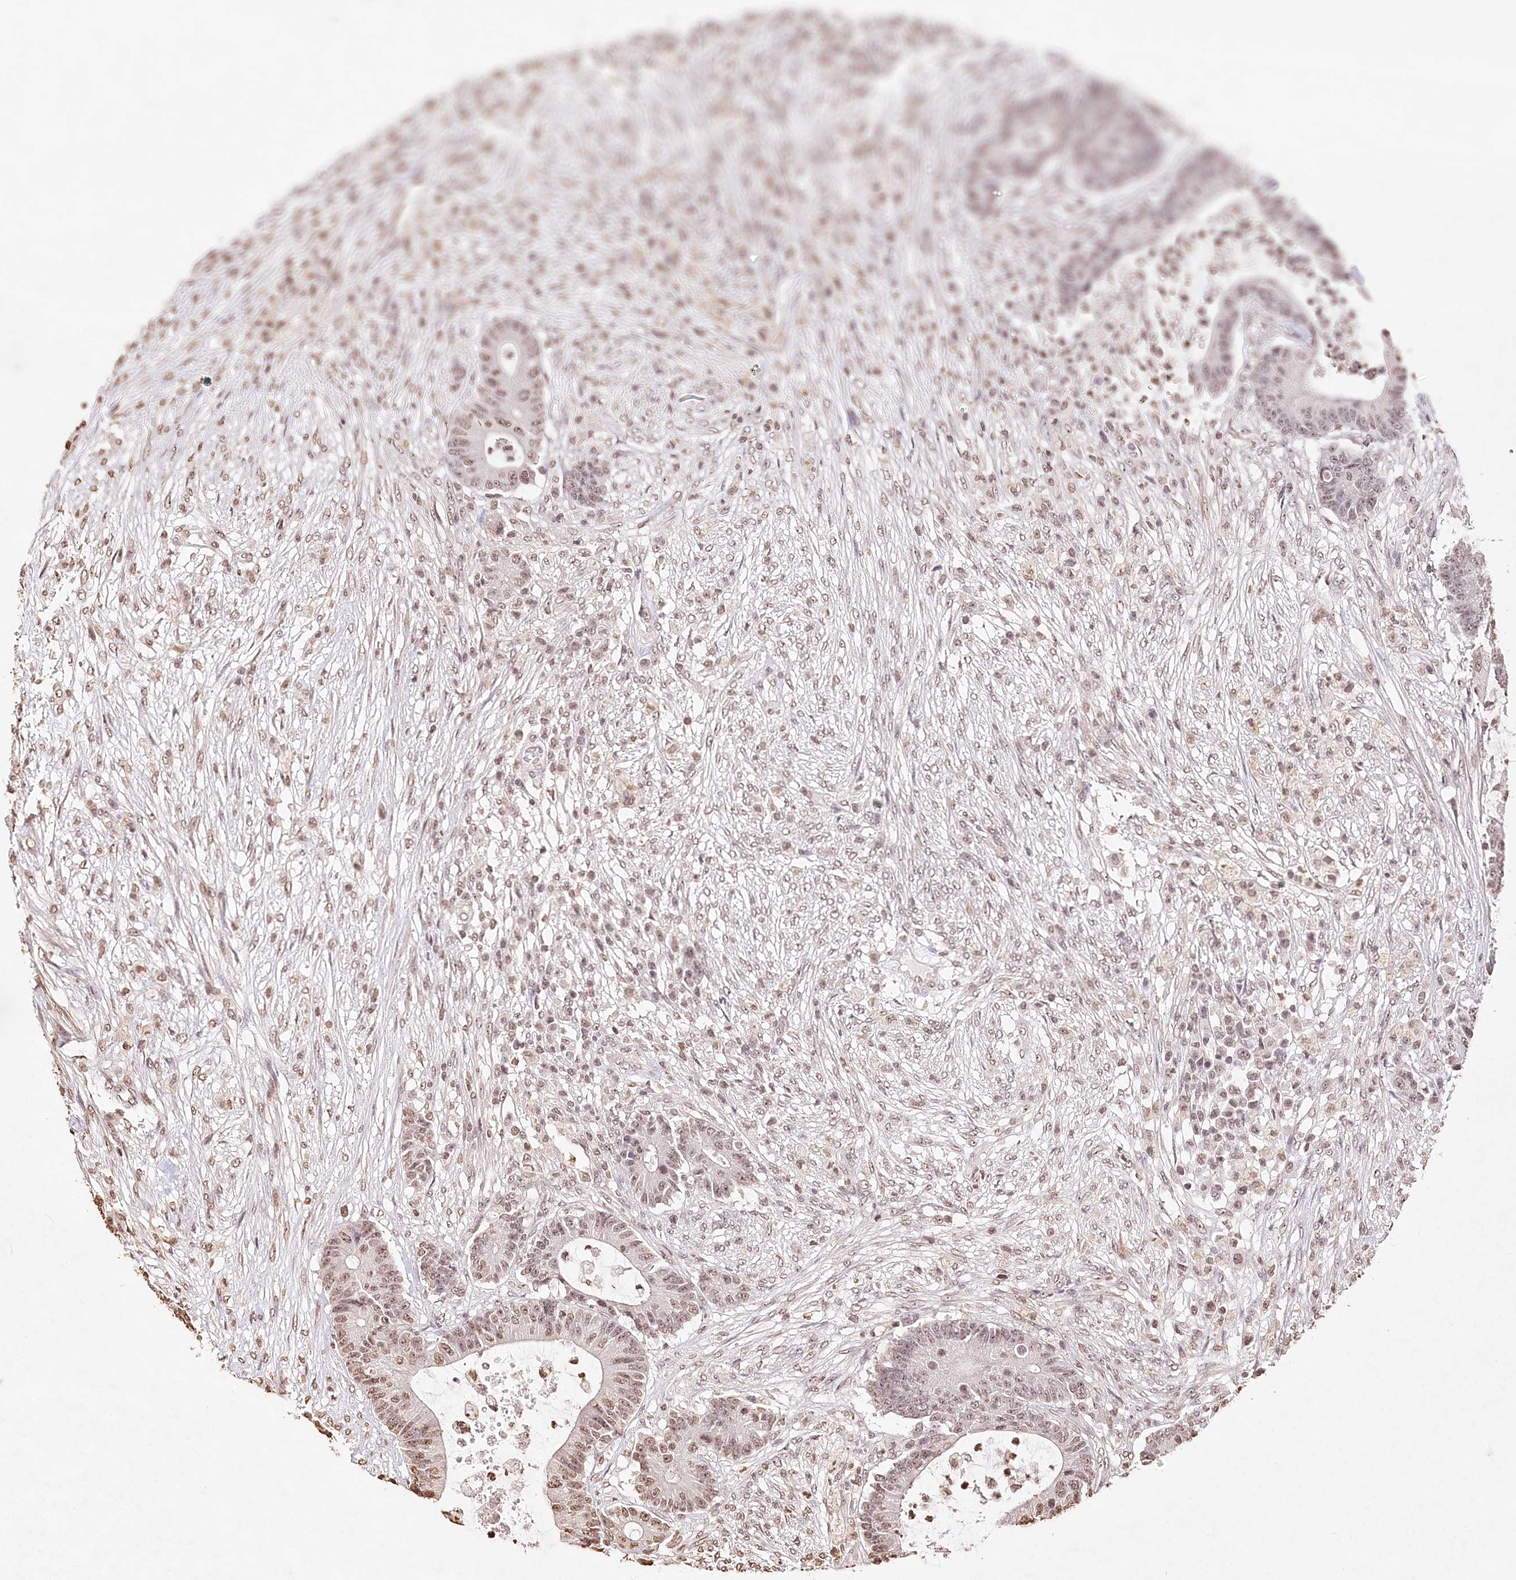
{"staining": {"intensity": "moderate", "quantity": ">75%", "location": "nuclear"}, "tissue": "colorectal cancer", "cell_type": "Tumor cells", "image_type": "cancer", "snomed": [{"axis": "morphology", "description": "Adenocarcinoma, NOS"}, {"axis": "topography", "description": "Colon"}], "caption": "A brown stain highlights moderate nuclear expression of a protein in human colorectal cancer tumor cells.", "gene": "DMXL1", "patient": {"sex": "female", "age": 84}}